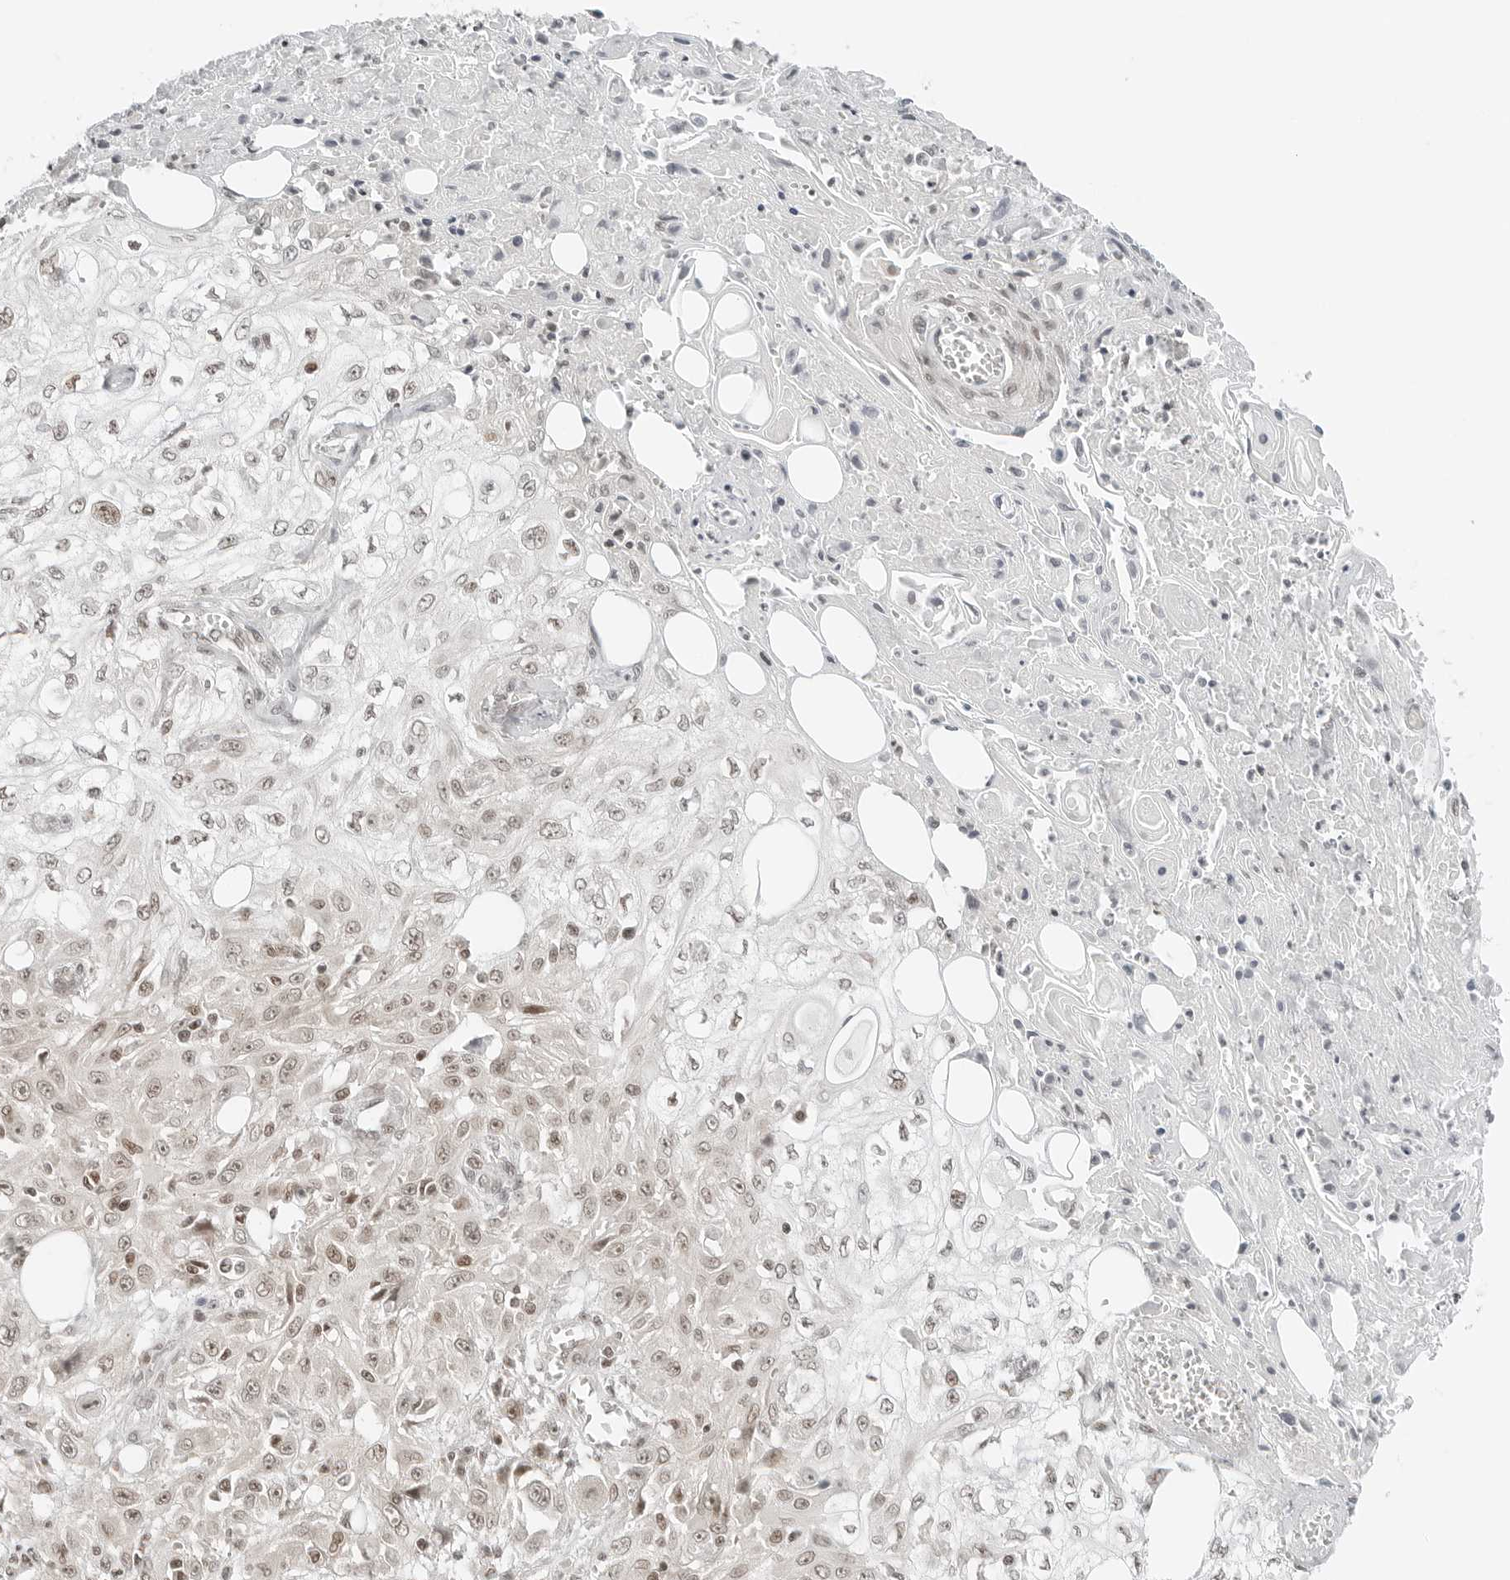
{"staining": {"intensity": "weak", "quantity": "25%-75%", "location": "nuclear"}, "tissue": "skin cancer", "cell_type": "Tumor cells", "image_type": "cancer", "snomed": [{"axis": "morphology", "description": "Squamous cell carcinoma, NOS"}, {"axis": "morphology", "description": "Squamous cell carcinoma, metastatic, NOS"}, {"axis": "topography", "description": "Skin"}, {"axis": "topography", "description": "Lymph node"}], "caption": "Brown immunohistochemical staining in skin cancer reveals weak nuclear positivity in about 25%-75% of tumor cells. (DAB = brown stain, brightfield microscopy at high magnification).", "gene": "CRTC2", "patient": {"sex": "male", "age": 75}}